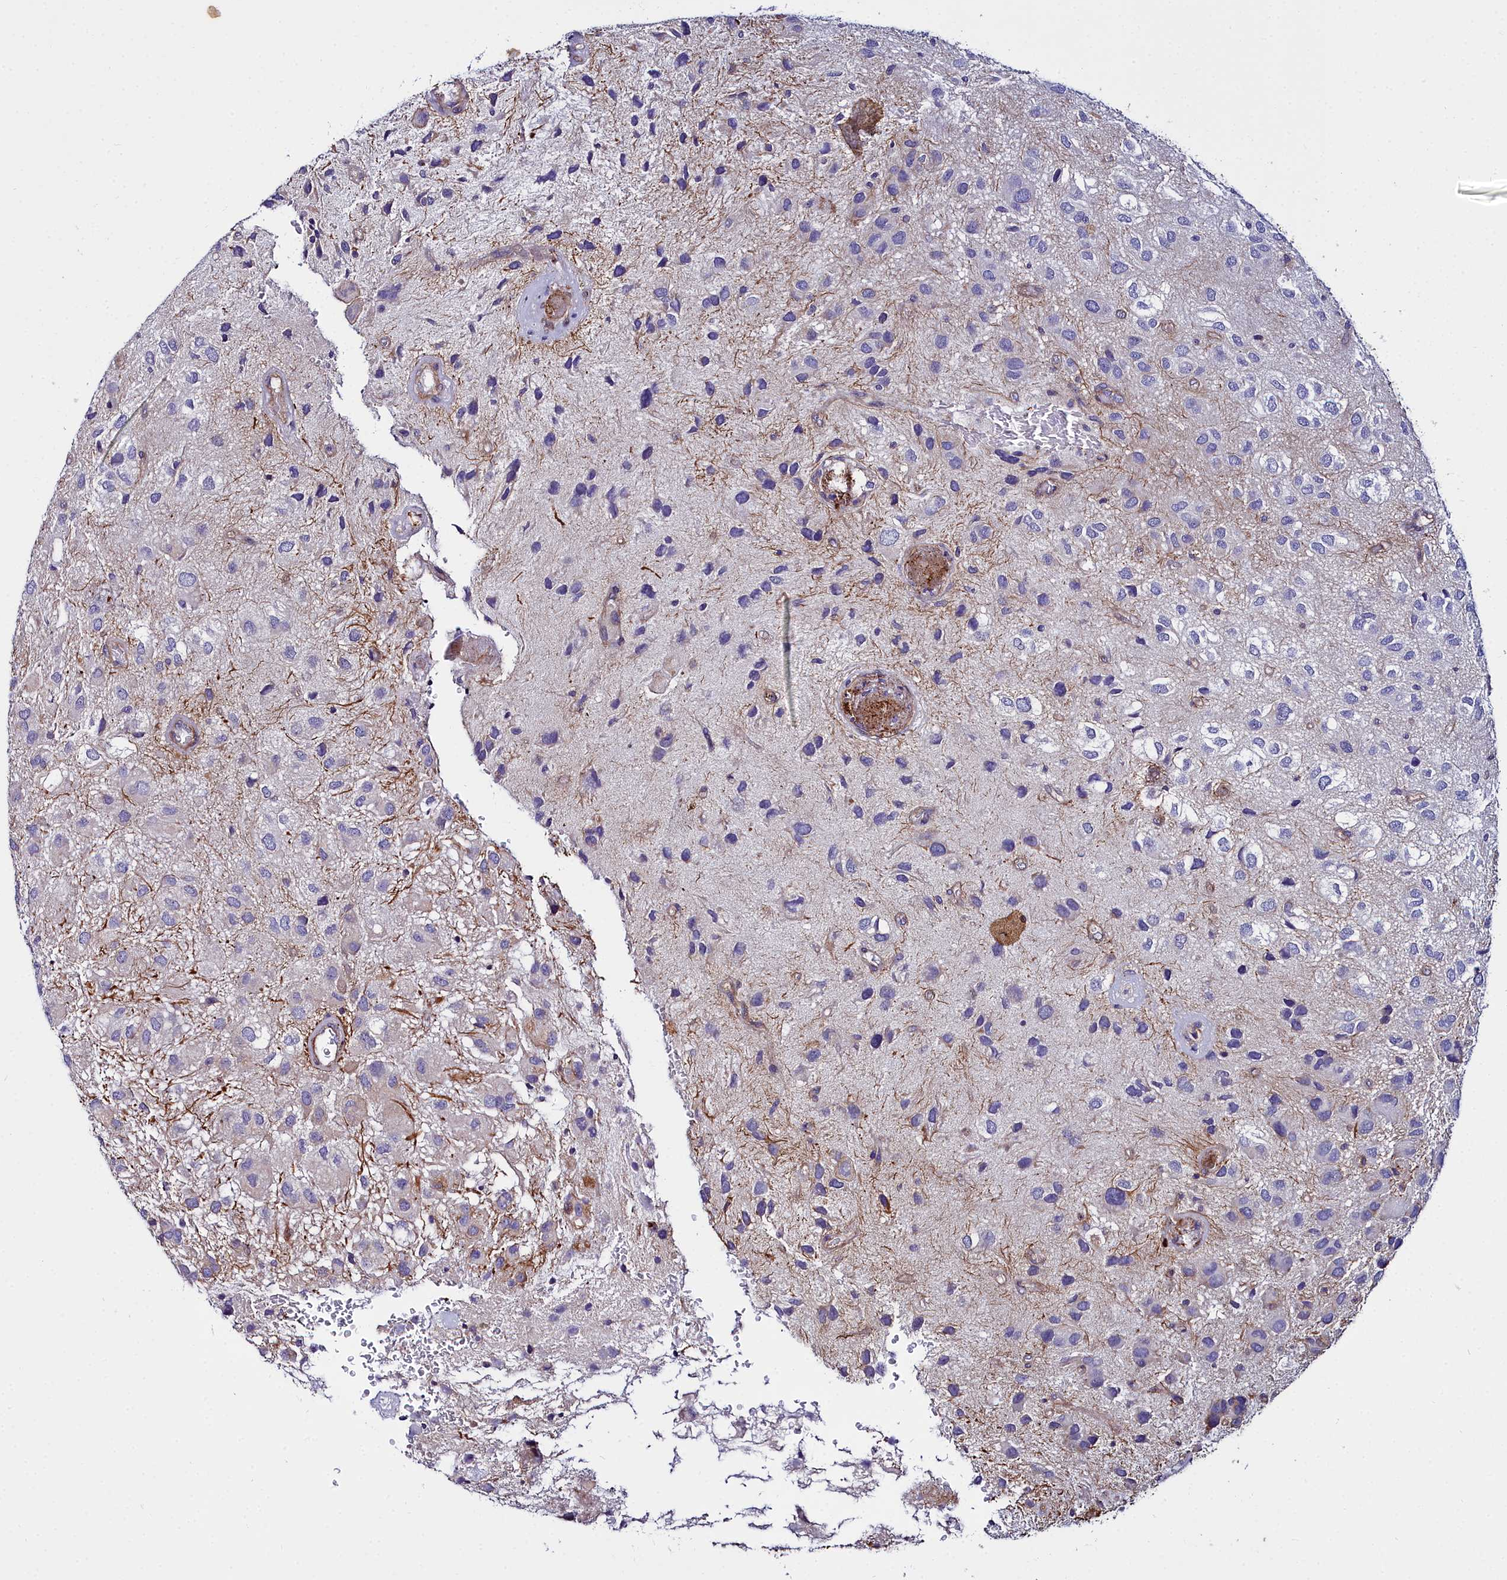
{"staining": {"intensity": "negative", "quantity": "none", "location": "none"}, "tissue": "glioma", "cell_type": "Tumor cells", "image_type": "cancer", "snomed": [{"axis": "morphology", "description": "Glioma, malignant, Low grade"}, {"axis": "topography", "description": "Brain"}], "caption": "A histopathology image of human glioma is negative for staining in tumor cells.", "gene": "FADS3", "patient": {"sex": "male", "age": 66}}